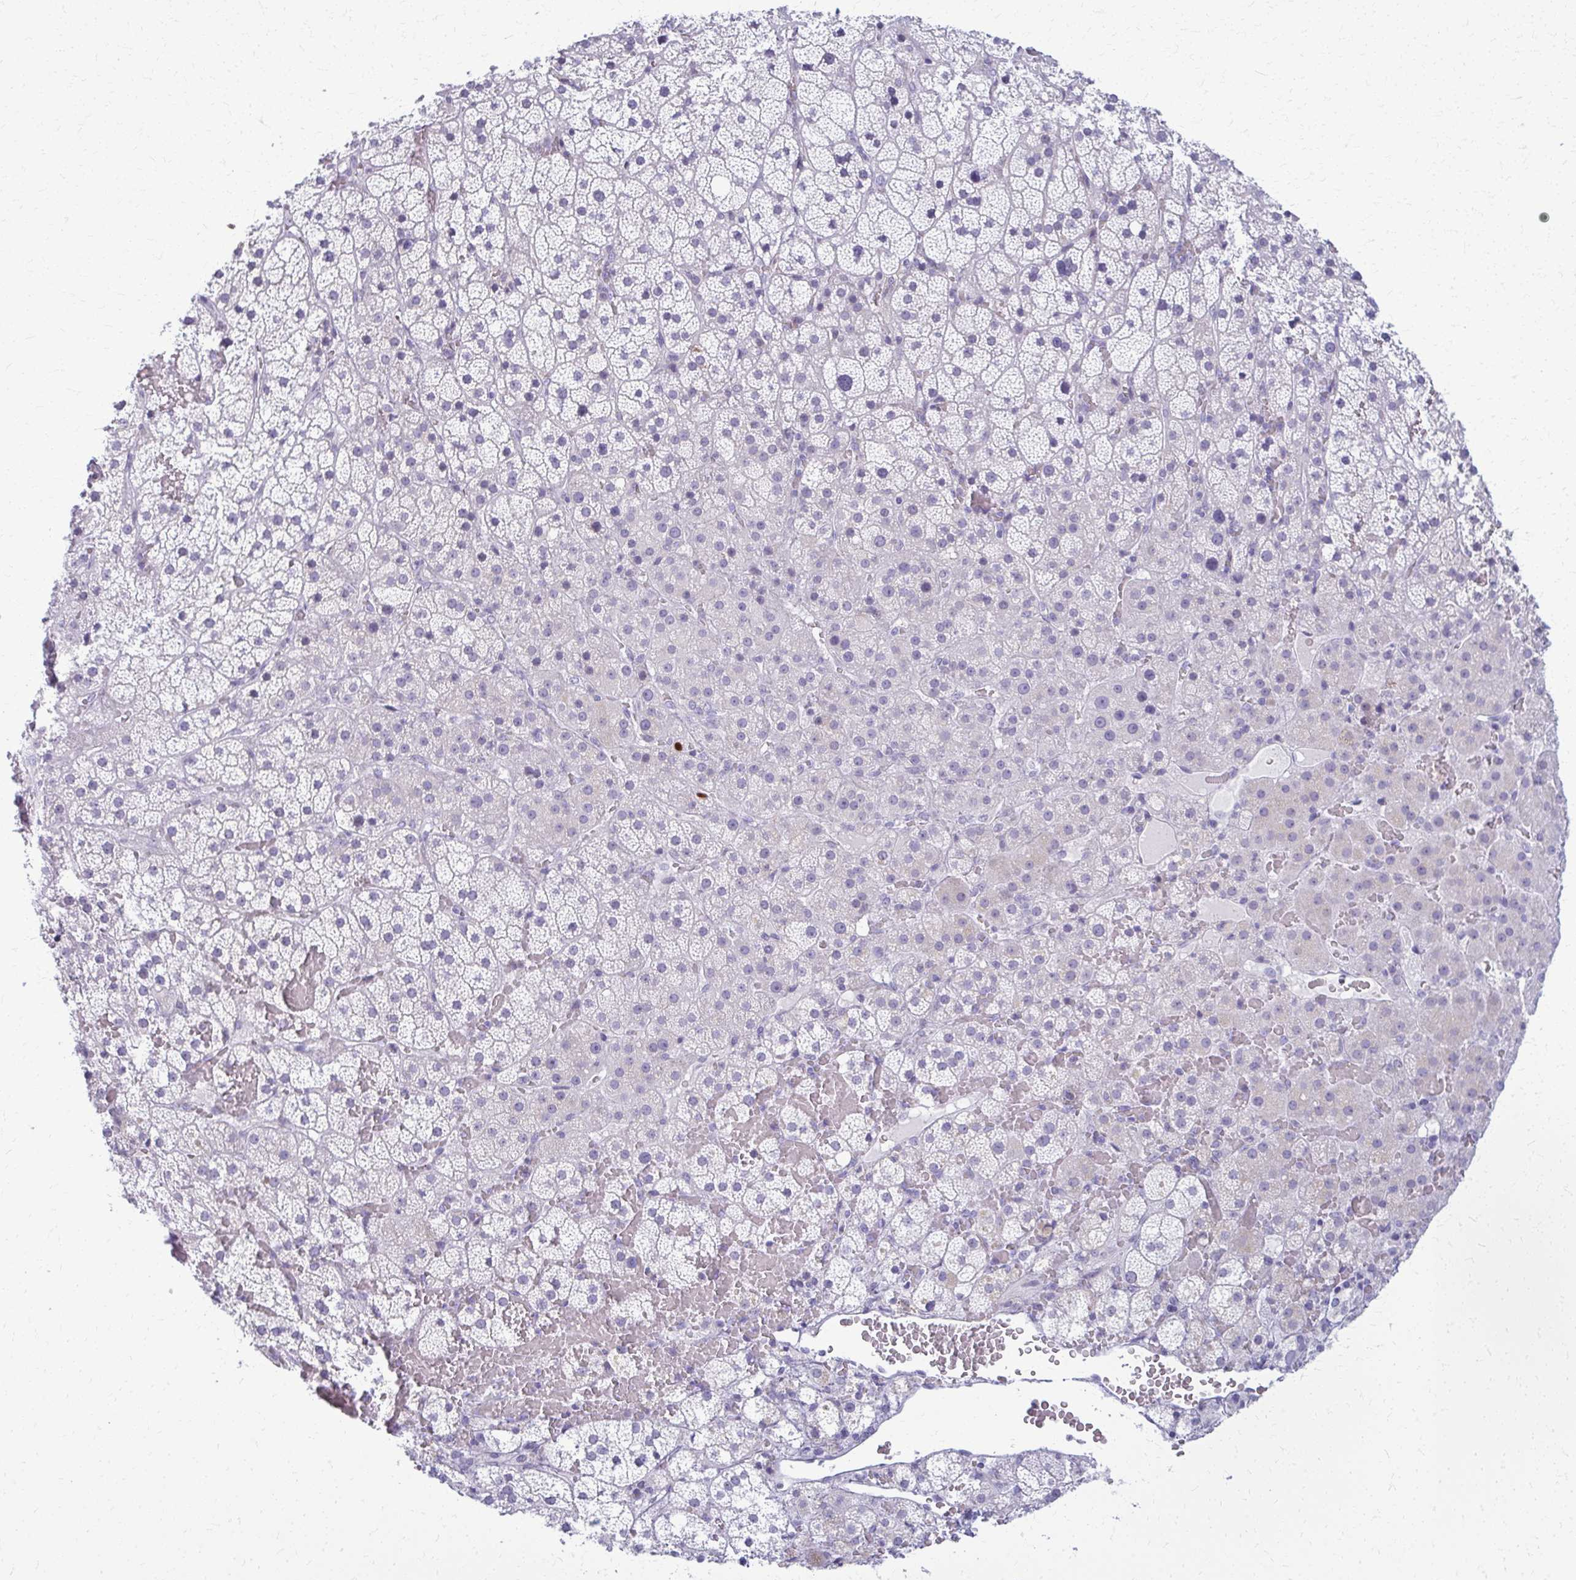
{"staining": {"intensity": "negative", "quantity": "none", "location": "none"}, "tissue": "adrenal gland", "cell_type": "Glandular cells", "image_type": "normal", "snomed": [{"axis": "morphology", "description": "Normal tissue, NOS"}, {"axis": "topography", "description": "Adrenal gland"}], "caption": "Immunohistochemical staining of benign adrenal gland exhibits no significant expression in glandular cells.", "gene": "ACSM2A", "patient": {"sex": "male", "age": 53}}